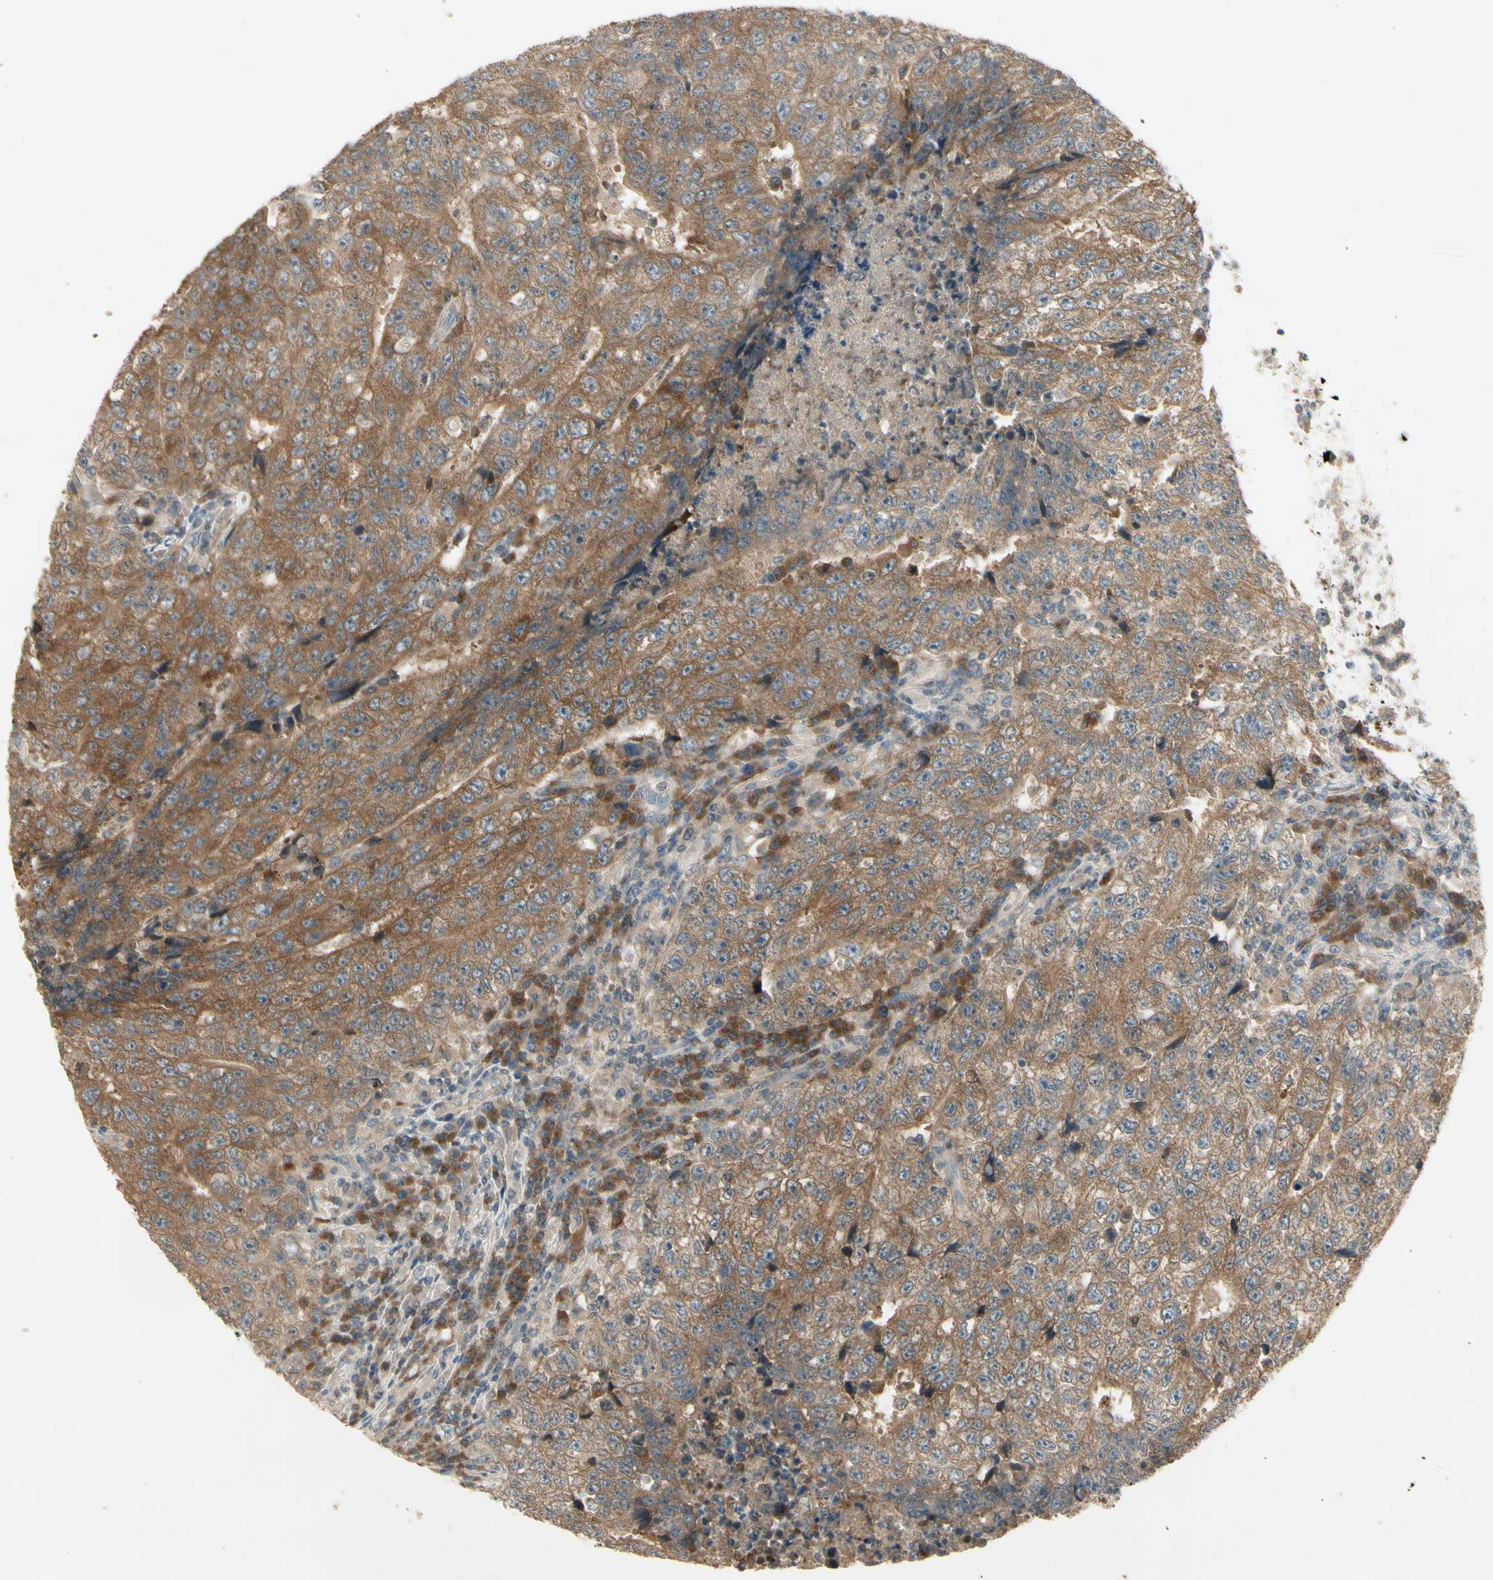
{"staining": {"intensity": "strong", "quantity": ">75%", "location": "cytoplasmic/membranous"}, "tissue": "testis cancer", "cell_type": "Tumor cells", "image_type": "cancer", "snomed": [{"axis": "morphology", "description": "Necrosis, NOS"}, {"axis": "morphology", "description": "Carcinoma, Embryonal, NOS"}, {"axis": "topography", "description": "Testis"}], "caption": "Testis embryonal carcinoma stained for a protein (brown) demonstrates strong cytoplasmic/membranous positive positivity in approximately >75% of tumor cells.", "gene": "FHDC1", "patient": {"sex": "male", "age": 19}}